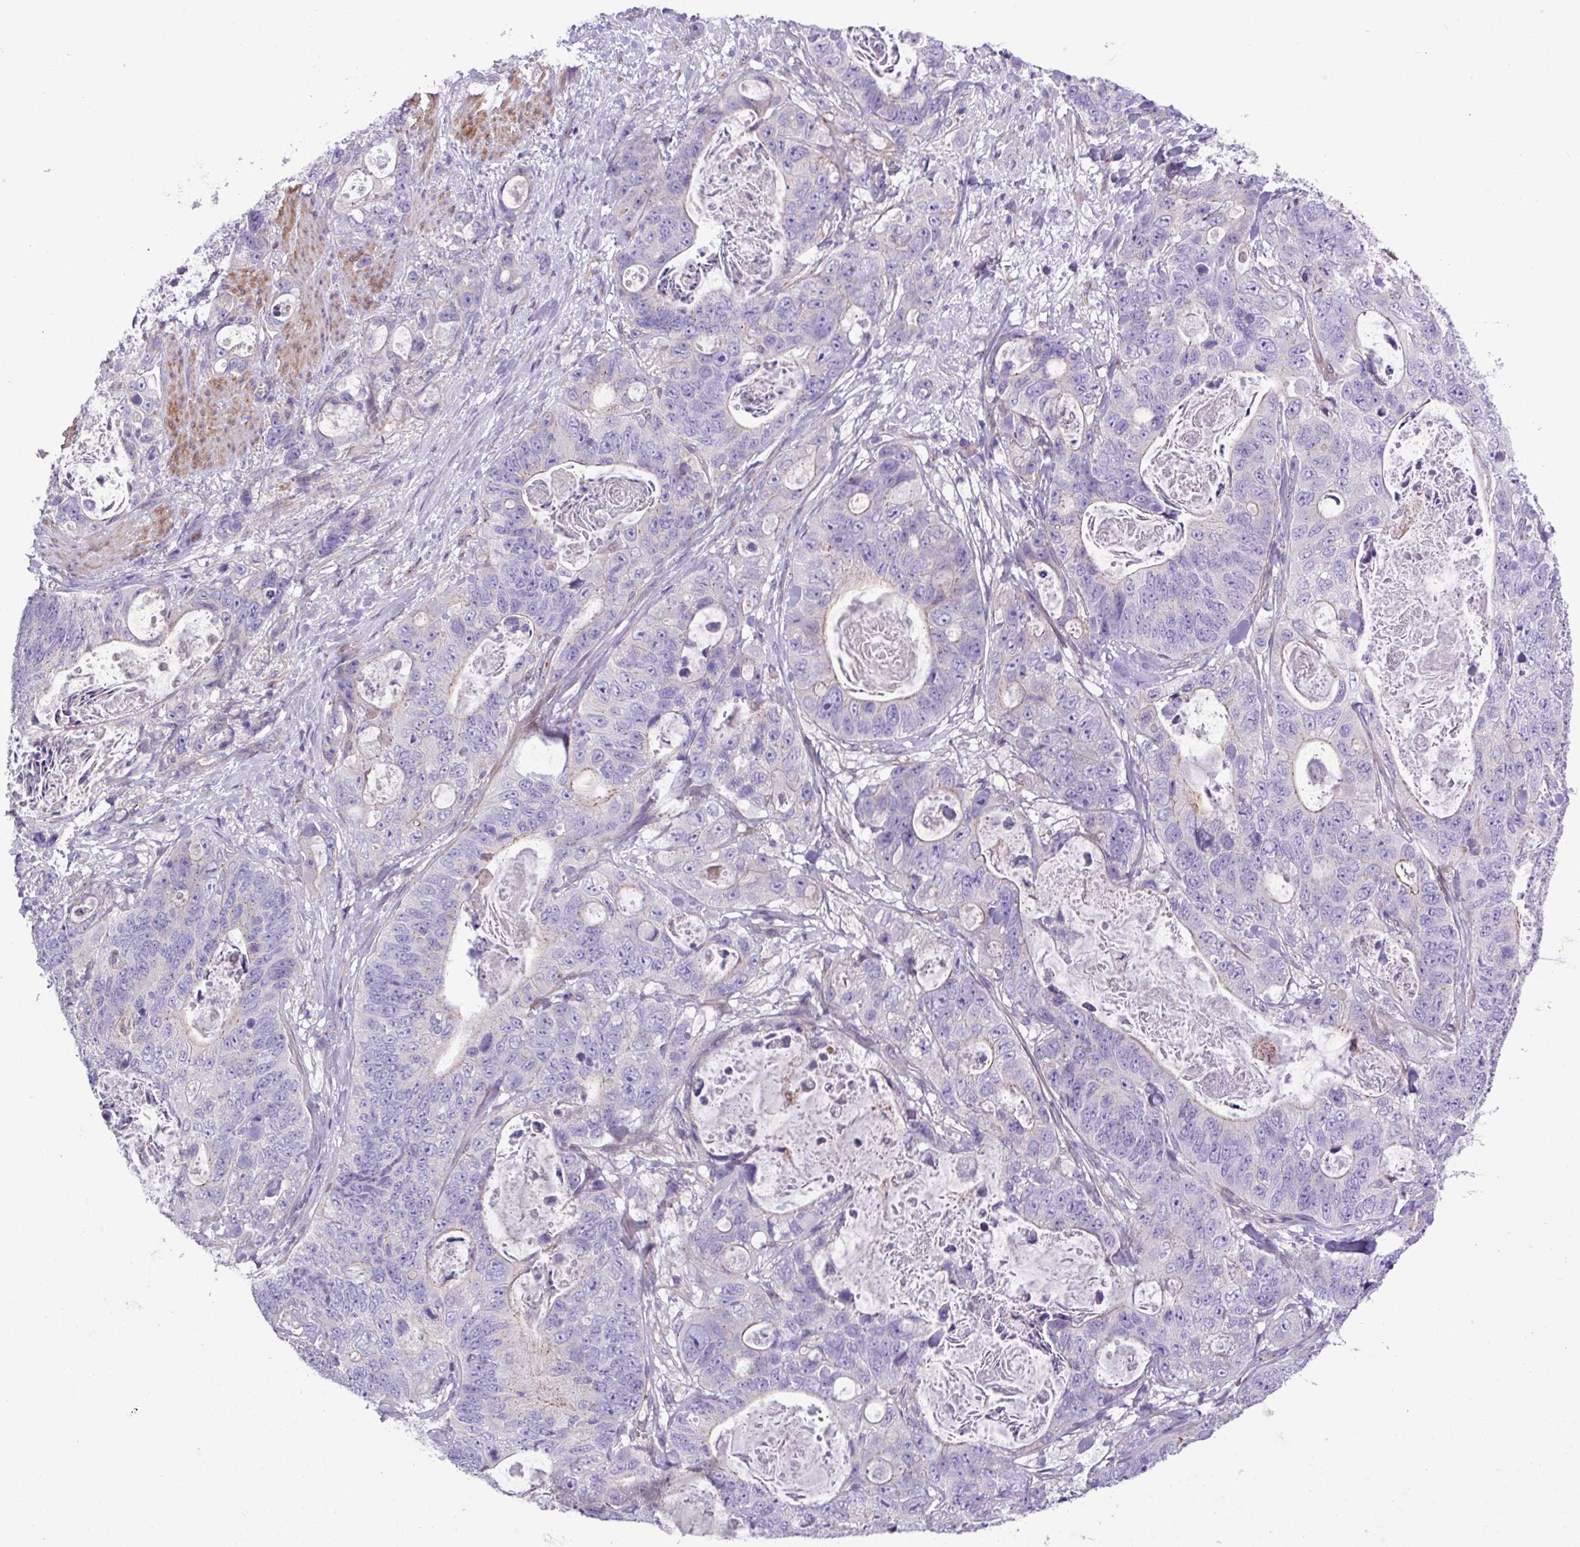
{"staining": {"intensity": "negative", "quantity": "none", "location": "none"}, "tissue": "stomach cancer", "cell_type": "Tumor cells", "image_type": "cancer", "snomed": [{"axis": "morphology", "description": "Normal tissue, NOS"}, {"axis": "morphology", "description": "Adenocarcinoma, NOS"}, {"axis": "topography", "description": "Stomach"}], "caption": "High power microscopy micrograph of an IHC photomicrograph of adenocarcinoma (stomach), revealing no significant expression in tumor cells.", "gene": "SPINK8", "patient": {"sex": "female", "age": 89}}